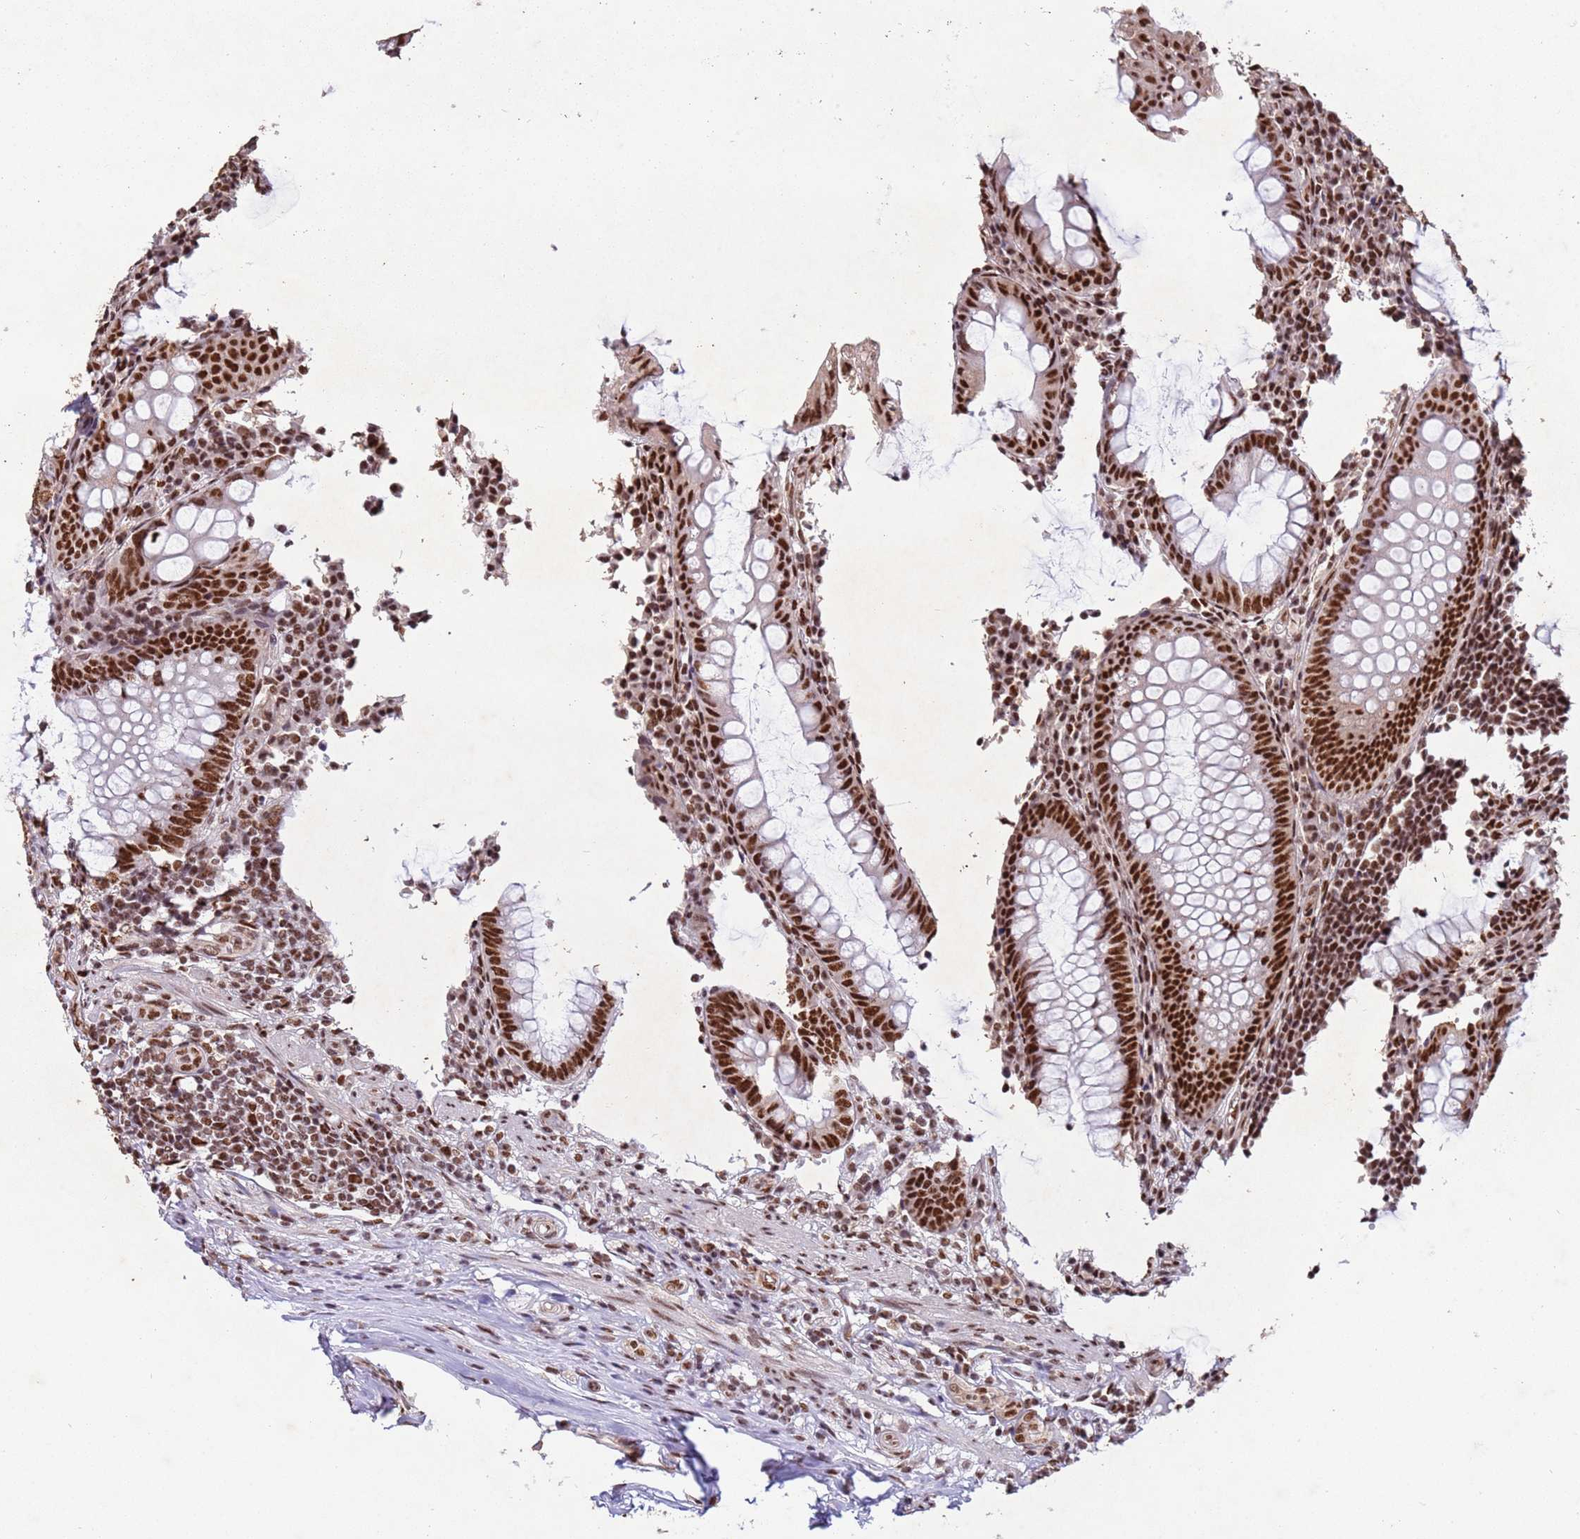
{"staining": {"intensity": "moderate", "quantity": ">75%", "location": "nuclear"}, "tissue": "appendix", "cell_type": "Glandular cells", "image_type": "normal", "snomed": [{"axis": "morphology", "description": "Normal tissue, NOS"}, {"axis": "topography", "description": "Appendix"}], "caption": "About >75% of glandular cells in benign appendix display moderate nuclear protein staining as visualized by brown immunohistochemical staining.", "gene": "ESF1", "patient": {"sex": "male", "age": 83}}